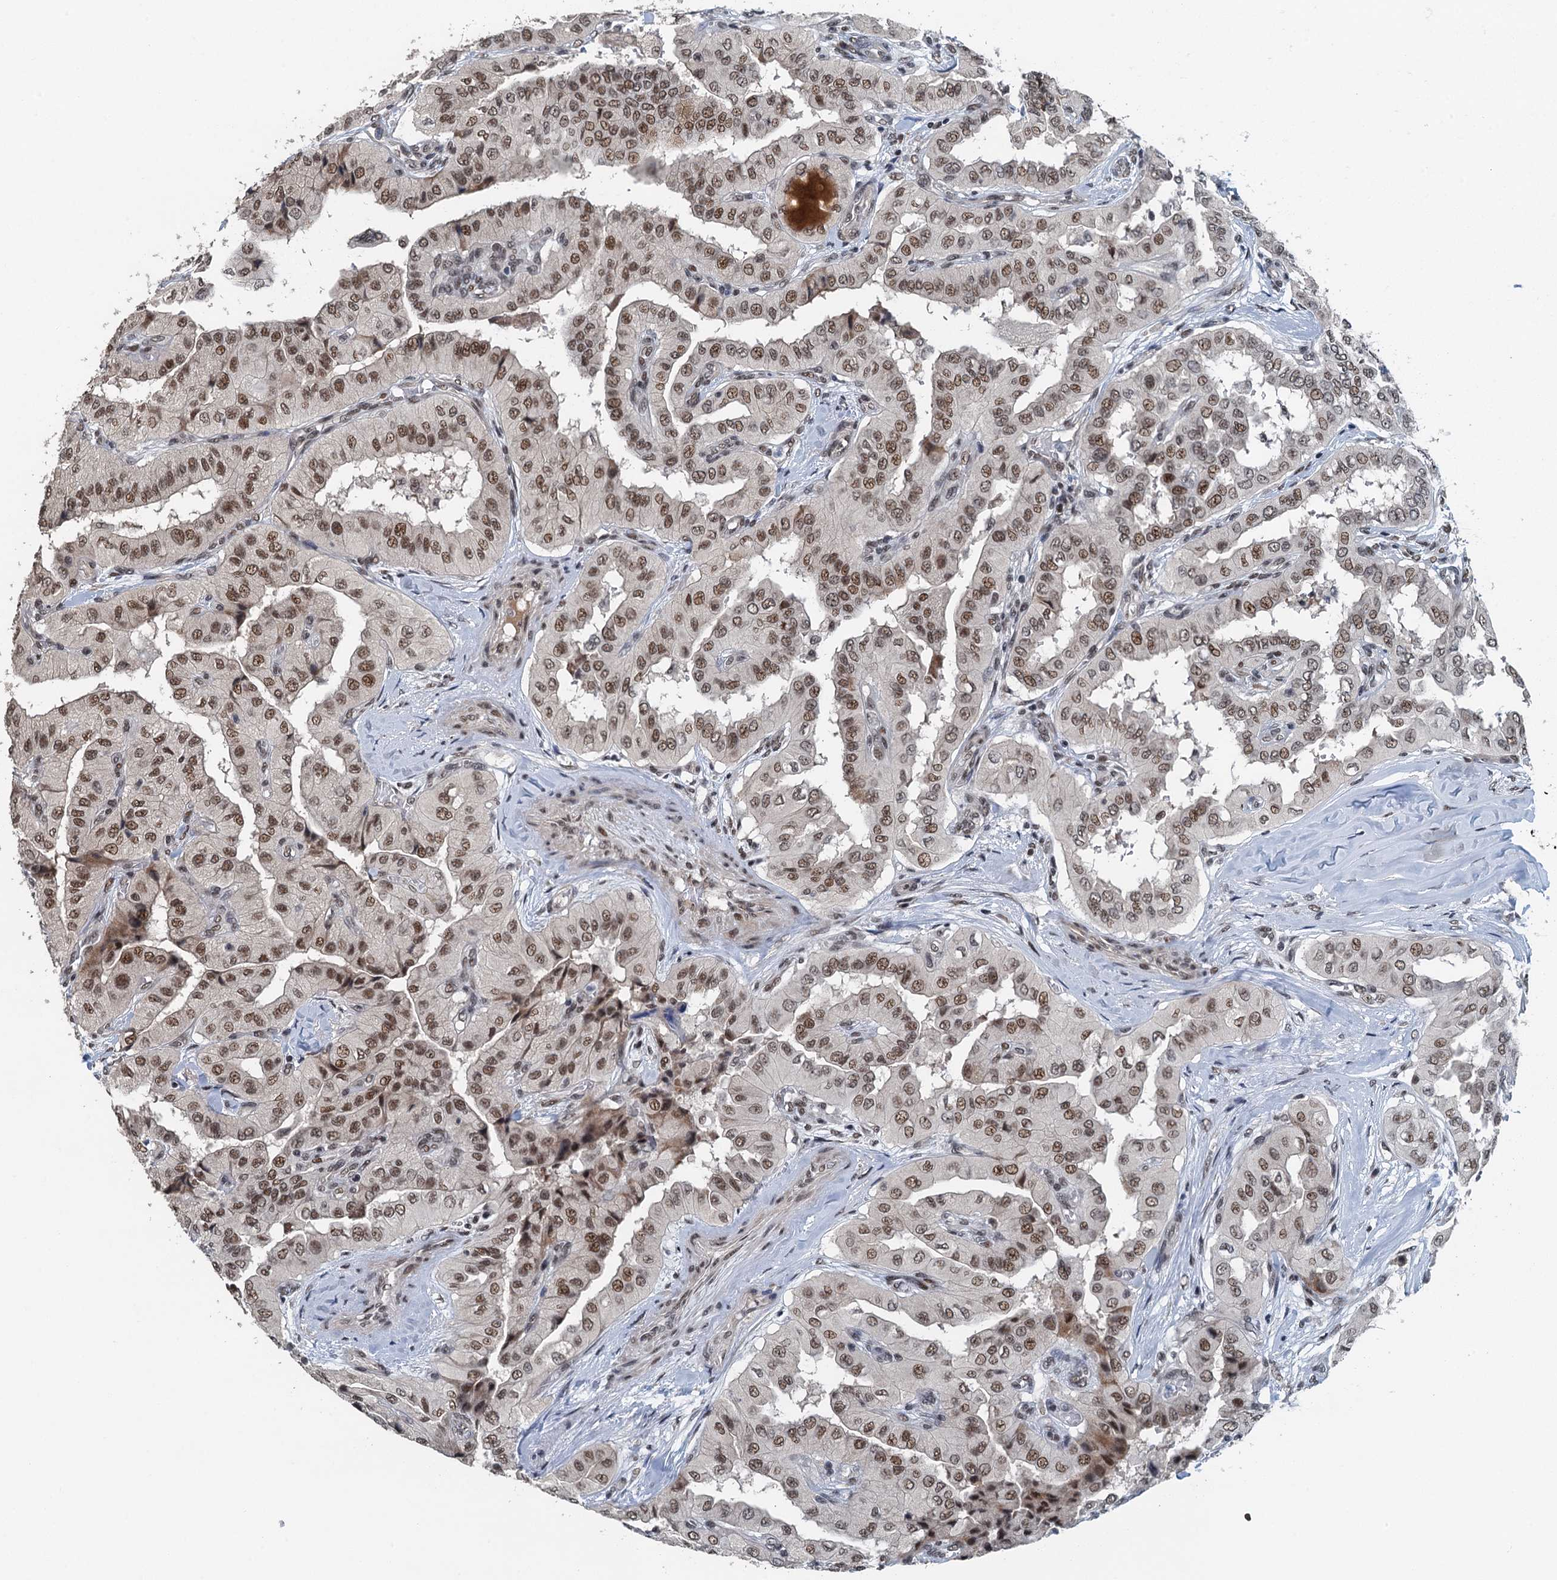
{"staining": {"intensity": "moderate", "quantity": ">75%", "location": "nuclear"}, "tissue": "thyroid cancer", "cell_type": "Tumor cells", "image_type": "cancer", "snomed": [{"axis": "morphology", "description": "Papillary adenocarcinoma, NOS"}, {"axis": "topography", "description": "Thyroid gland"}], "caption": "Thyroid cancer was stained to show a protein in brown. There is medium levels of moderate nuclear expression in about >75% of tumor cells.", "gene": "MTA3", "patient": {"sex": "female", "age": 59}}